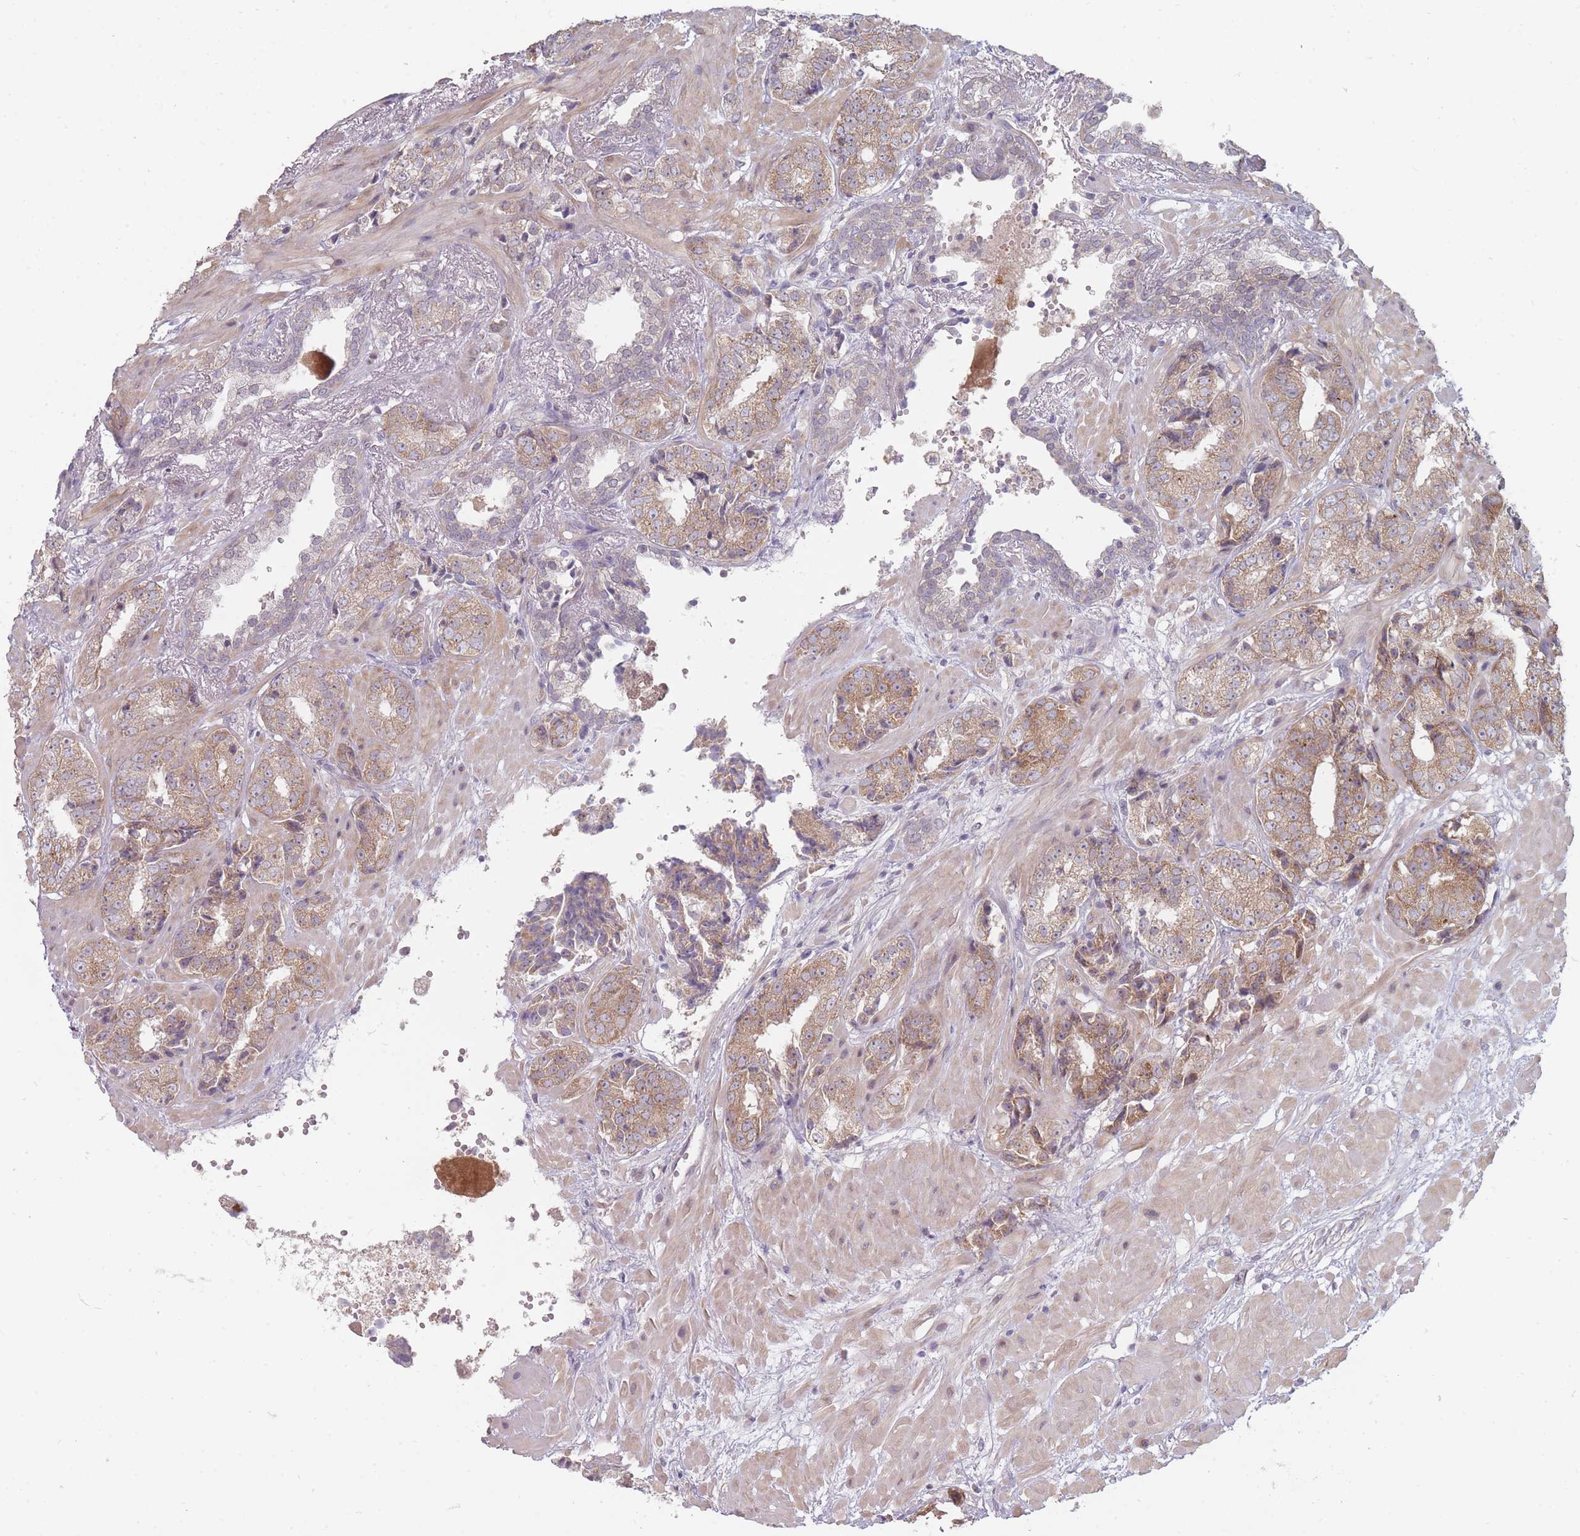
{"staining": {"intensity": "moderate", "quantity": "25%-75%", "location": "cytoplasmic/membranous"}, "tissue": "prostate cancer", "cell_type": "Tumor cells", "image_type": "cancer", "snomed": [{"axis": "morphology", "description": "Adenocarcinoma, High grade"}, {"axis": "topography", "description": "Prostate"}], "caption": "An immunohistochemistry image of tumor tissue is shown. Protein staining in brown shows moderate cytoplasmic/membranous positivity in prostate cancer within tumor cells. Using DAB (brown) and hematoxylin (blue) stains, captured at high magnification using brightfield microscopy.", "gene": "PCDH12", "patient": {"sex": "male", "age": 71}}